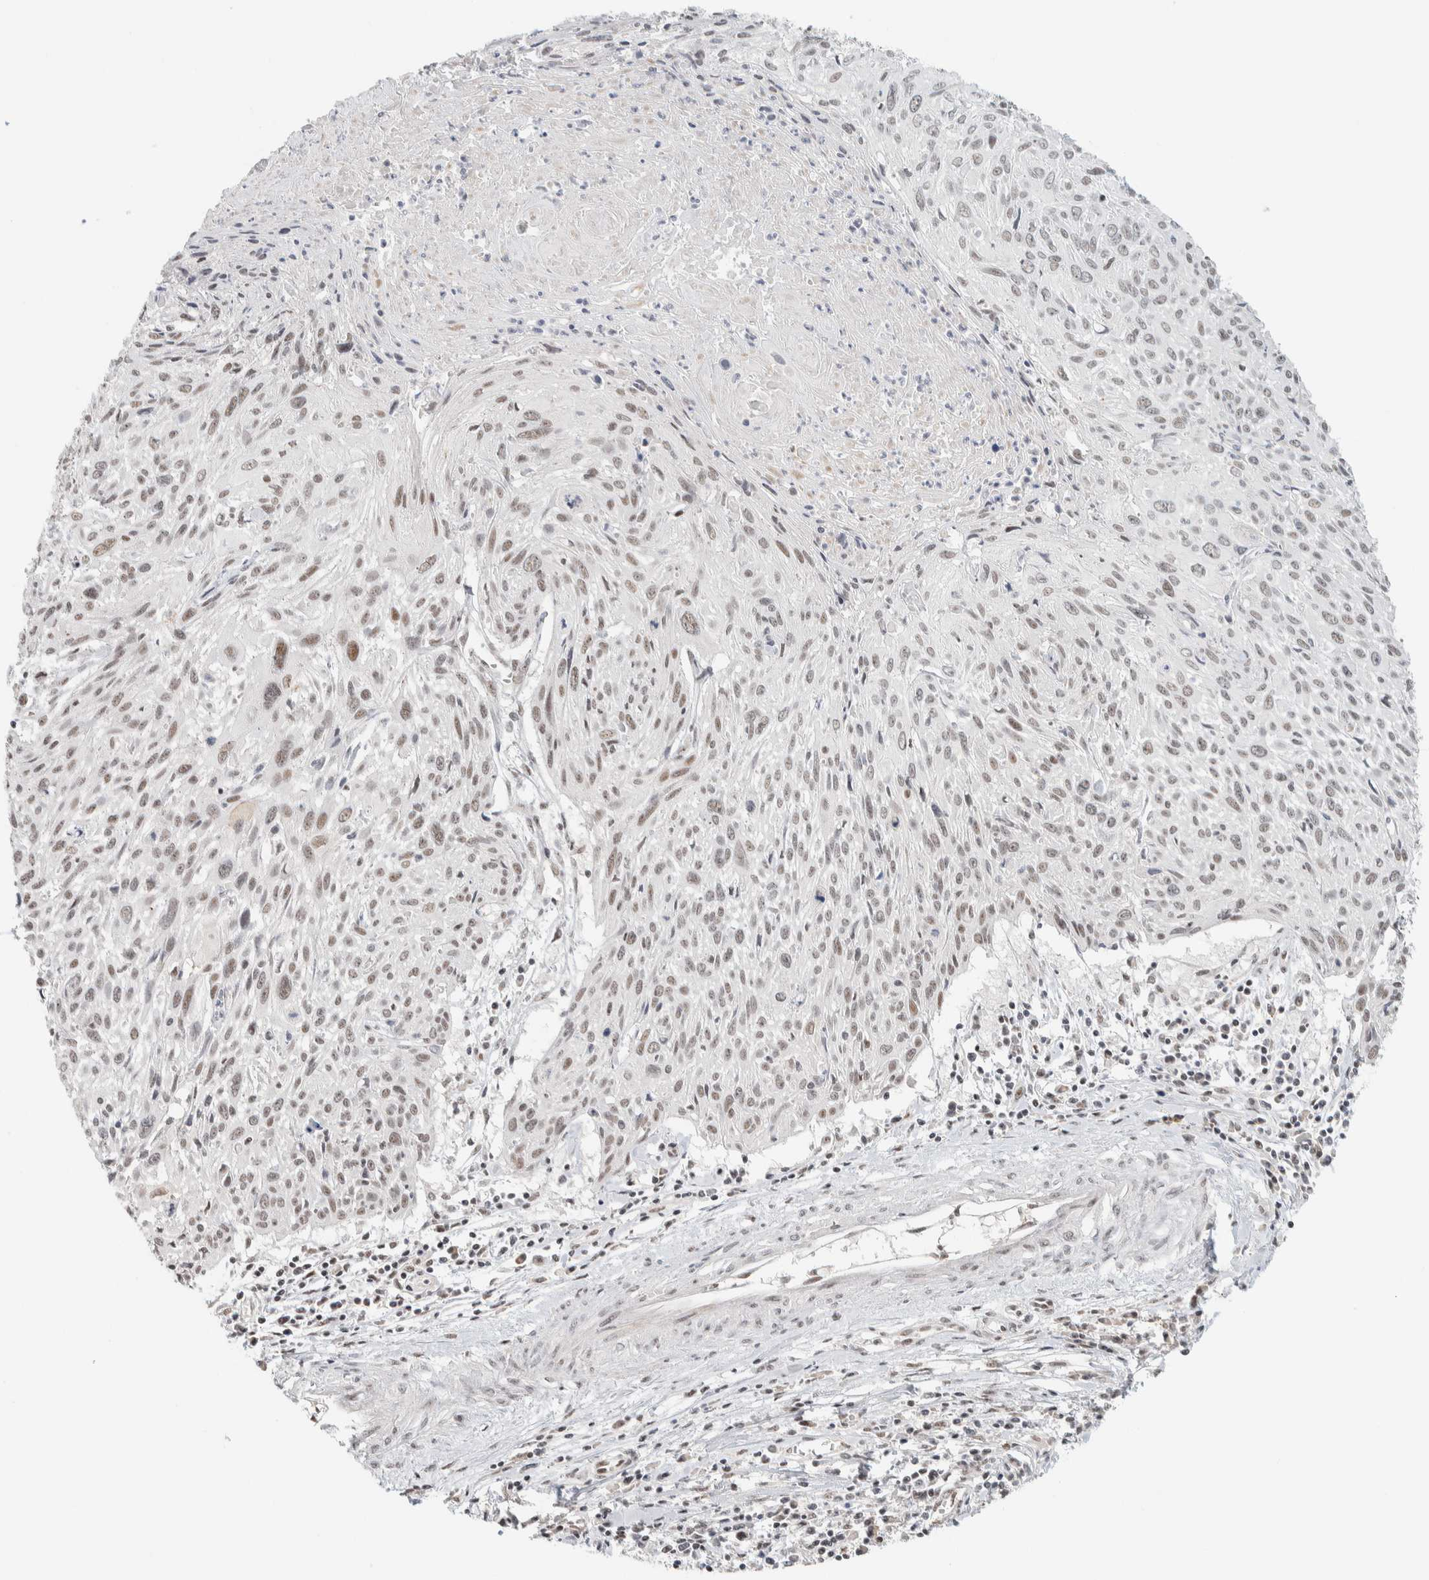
{"staining": {"intensity": "moderate", "quantity": "25%-75%", "location": "nuclear"}, "tissue": "cervical cancer", "cell_type": "Tumor cells", "image_type": "cancer", "snomed": [{"axis": "morphology", "description": "Squamous cell carcinoma, NOS"}, {"axis": "topography", "description": "Cervix"}], "caption": "DAB (3,3'-diaminobenzidine) immunohistochemical staining of human cervical cancer shows moderate nuclear protein staining in about 25%-75% of tumor cells. The staining was performed using DAB to visualize the protein expression in brown, while the nuclei were stained in blue with hematoxylin (Magnification: 20x).", "gene": "ZBTB2", "patient": {"sex": "female", "age": 51}}